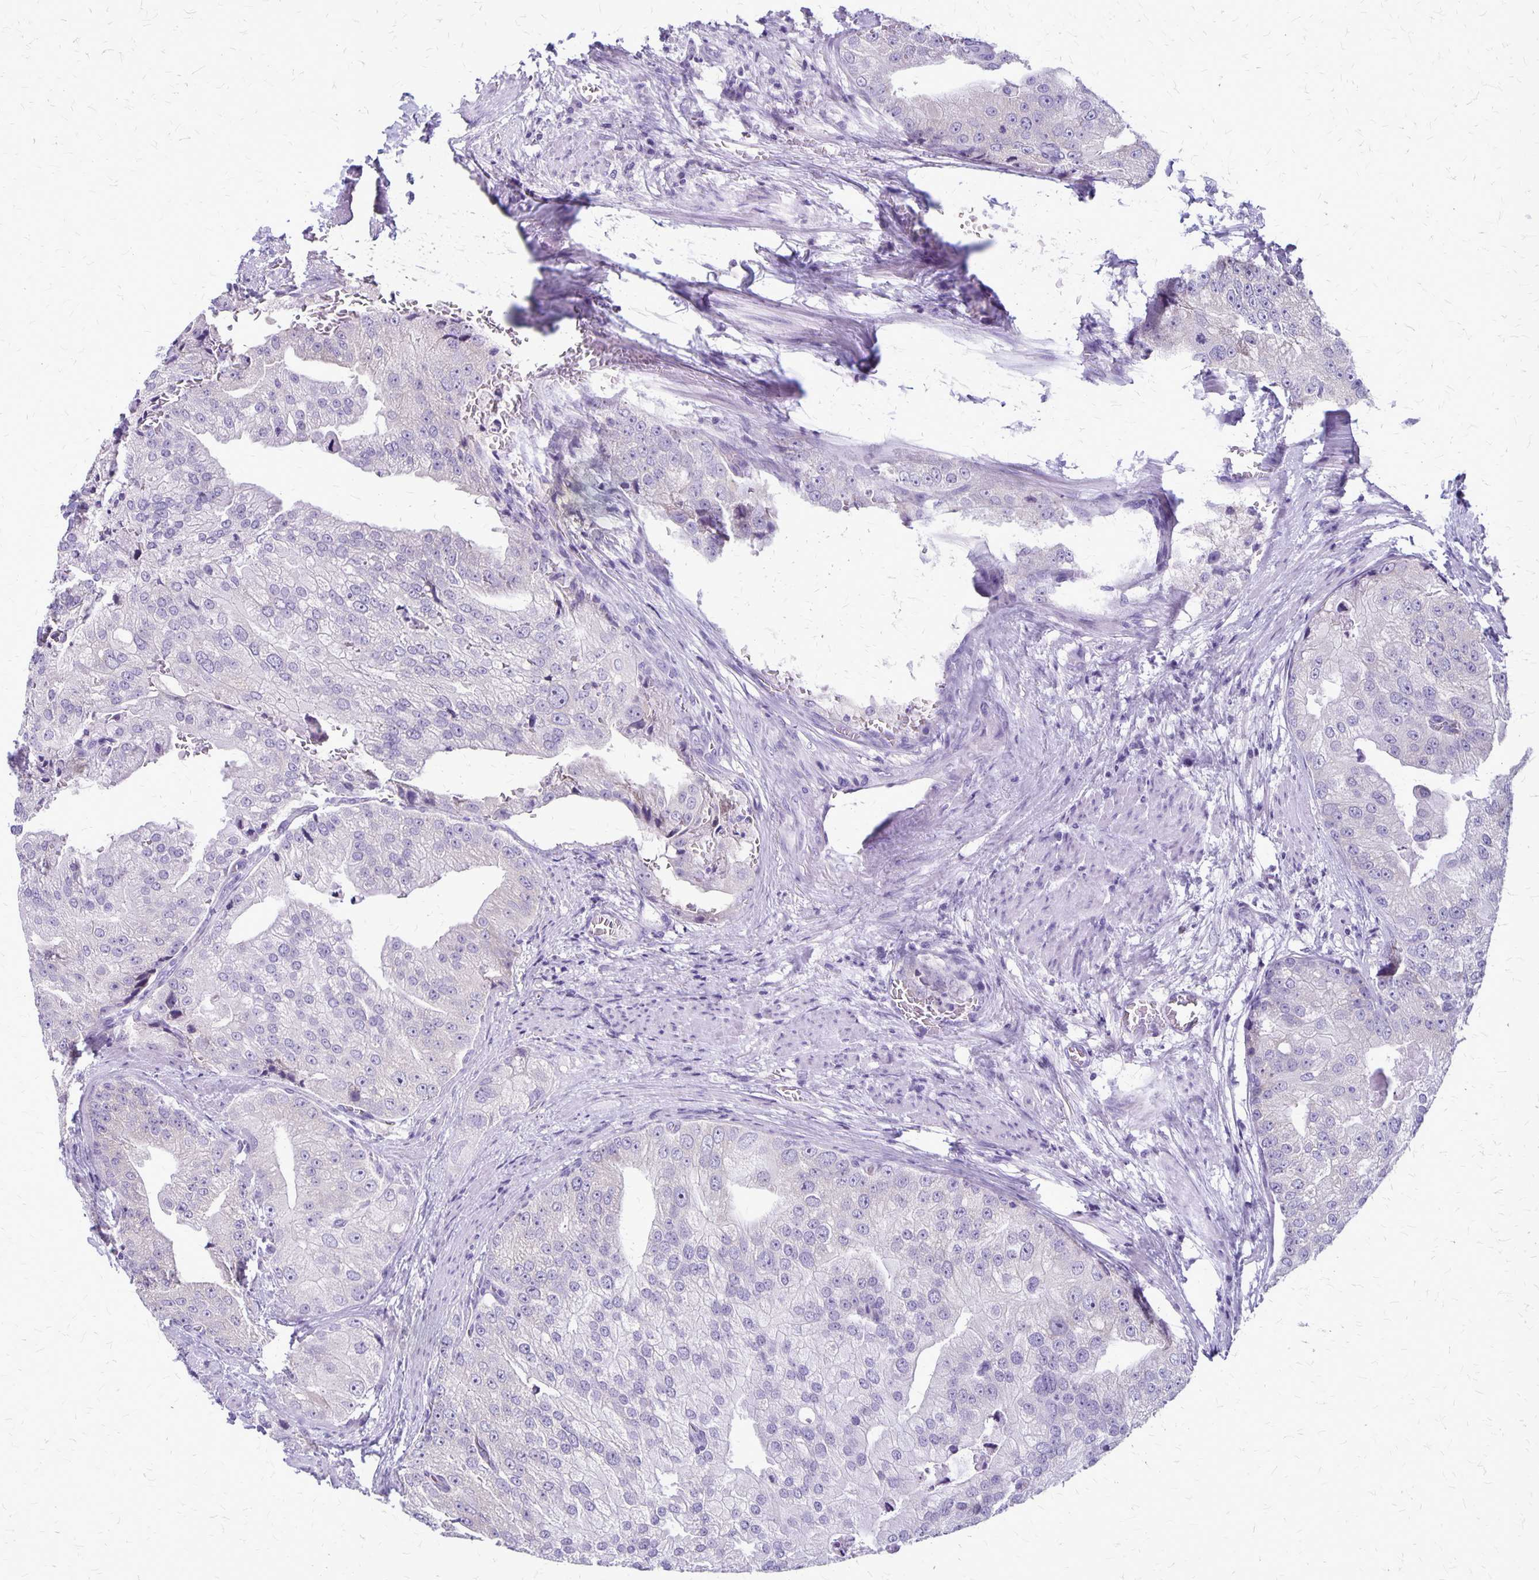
{"staining": {"intensity": "negative", "quantity": "none", "location": "none"}, "tissue": "prostate cancer", "cell_type": "Tumor cells", "image_type": "cancer", "snomed": [{"axis": "morphology", "description": "Adenocarcinoma, High grade"}, {"axis": "topography", "description": "Prostate"}], "caption": "Histopathology image shows no significant protein staining in tumor cells of prostate high-grade adenocarcinoma. (Stains: DAB (3,3'-diaminobenzidine) immunohistochemistry (IHC) with hematoxylin counter stain, Microscopy: brightfield microscopy at high magnification).", "gene": "PLXNB3", "patient": {"sex": "male", "age": 70}}